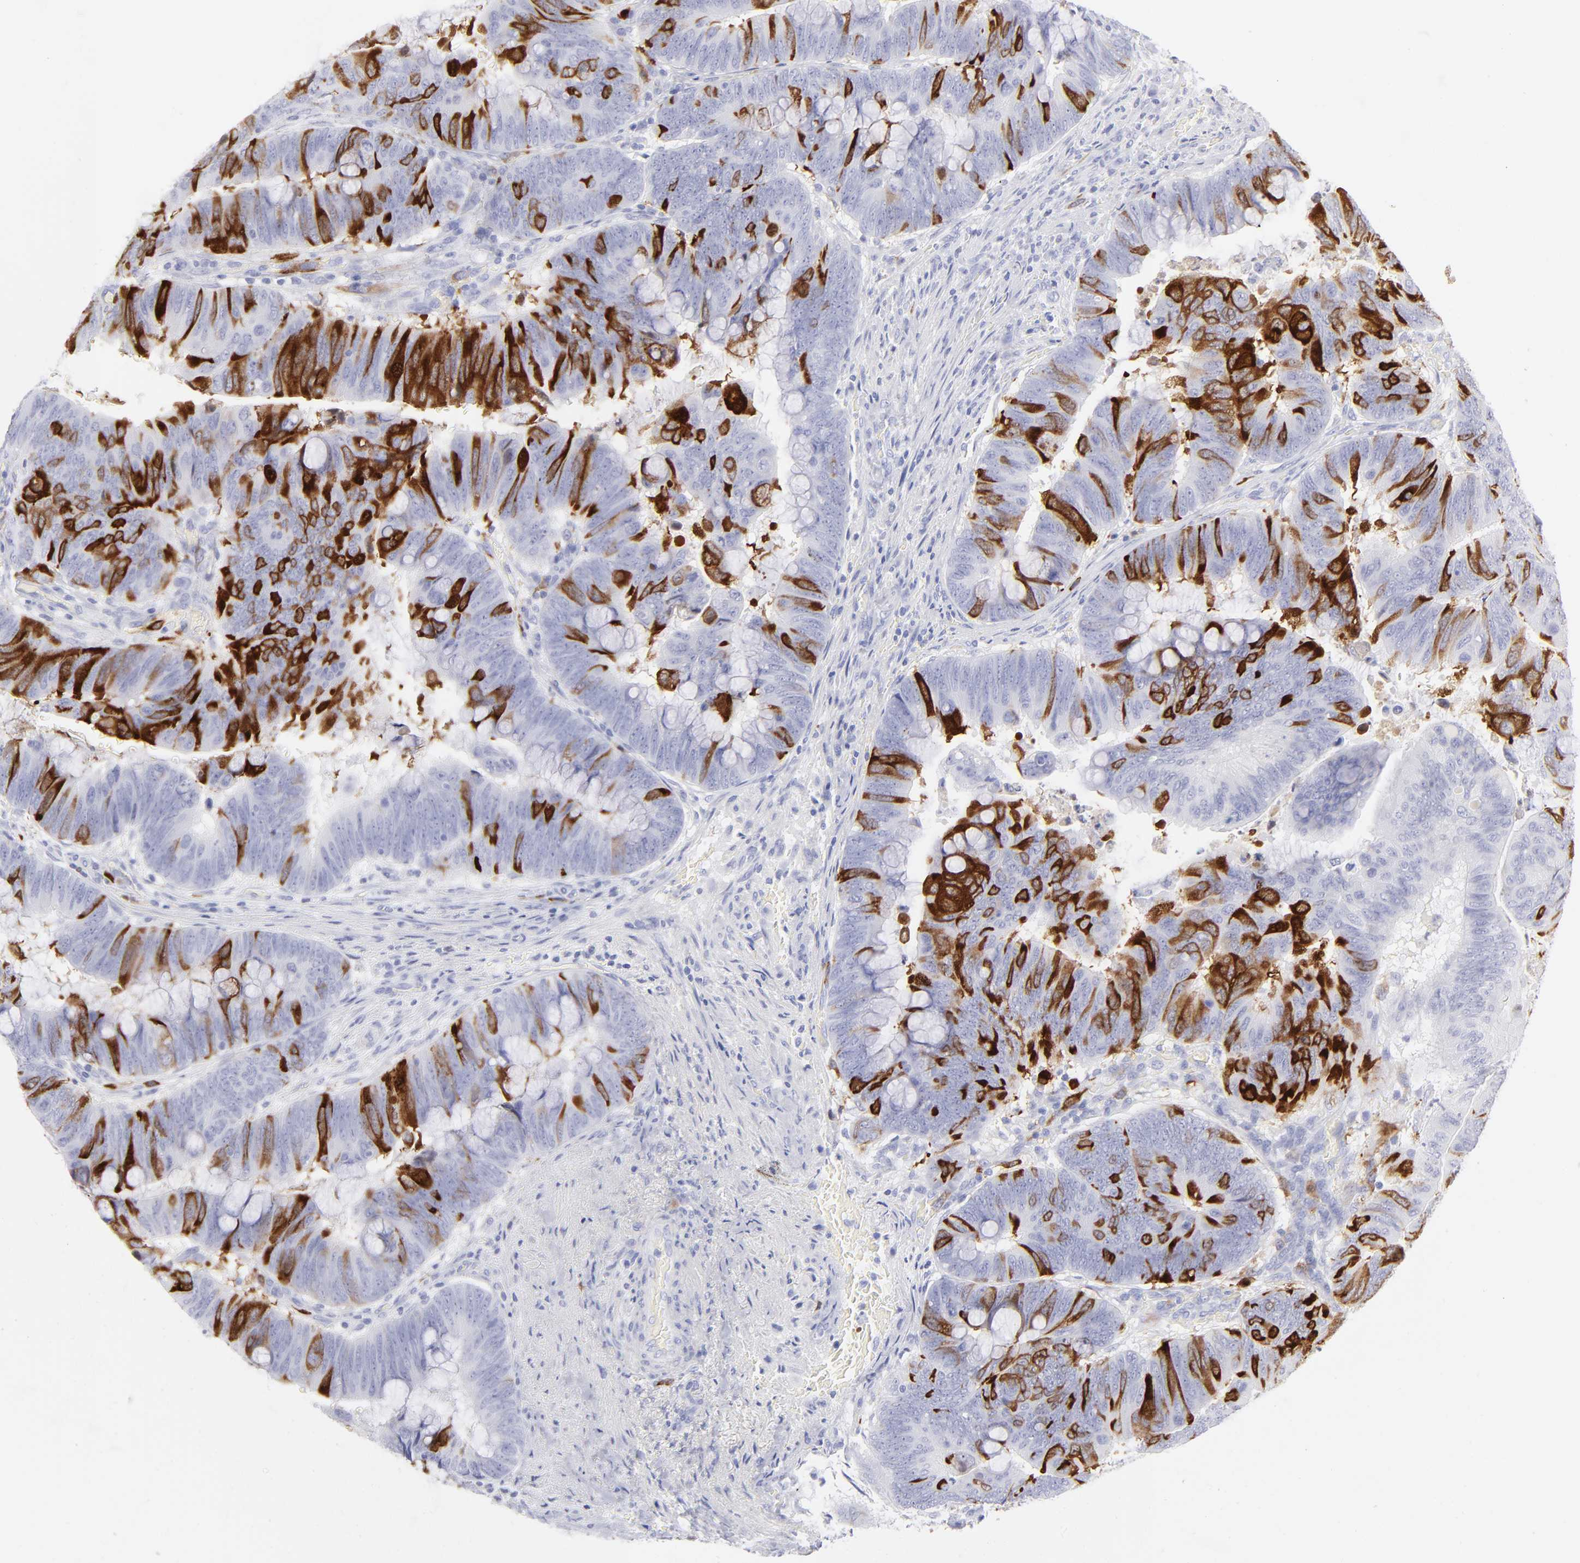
{"staining": {"intensity": "strong", "quantity": "25%-75%", "location": "cytoplasmic/membranous"}, "tissue": "colorectal cancer", "cell_type": "Tumor cells", "image_type": "cancer", "snomed": [{"axis": "morphology", "description": "Normal tissue, NOS"}, {"axis": "morphology", "description": "Adenocarcinoma, NOS"}, {"axis": "topography", "description": "Rectum"}], "caption": "A high-resolution histopathology image shows IHC staining of colorectal cancer (adenocarcinoma), which displays strong cytoplasmic/membranous positivity in about 25%-75% of tumor cells. (brown staining indicates protein expression, while blue staining denotes nuclei).", "gene": "CCNB1", "patient": {"sex": "male", "age": 92}}